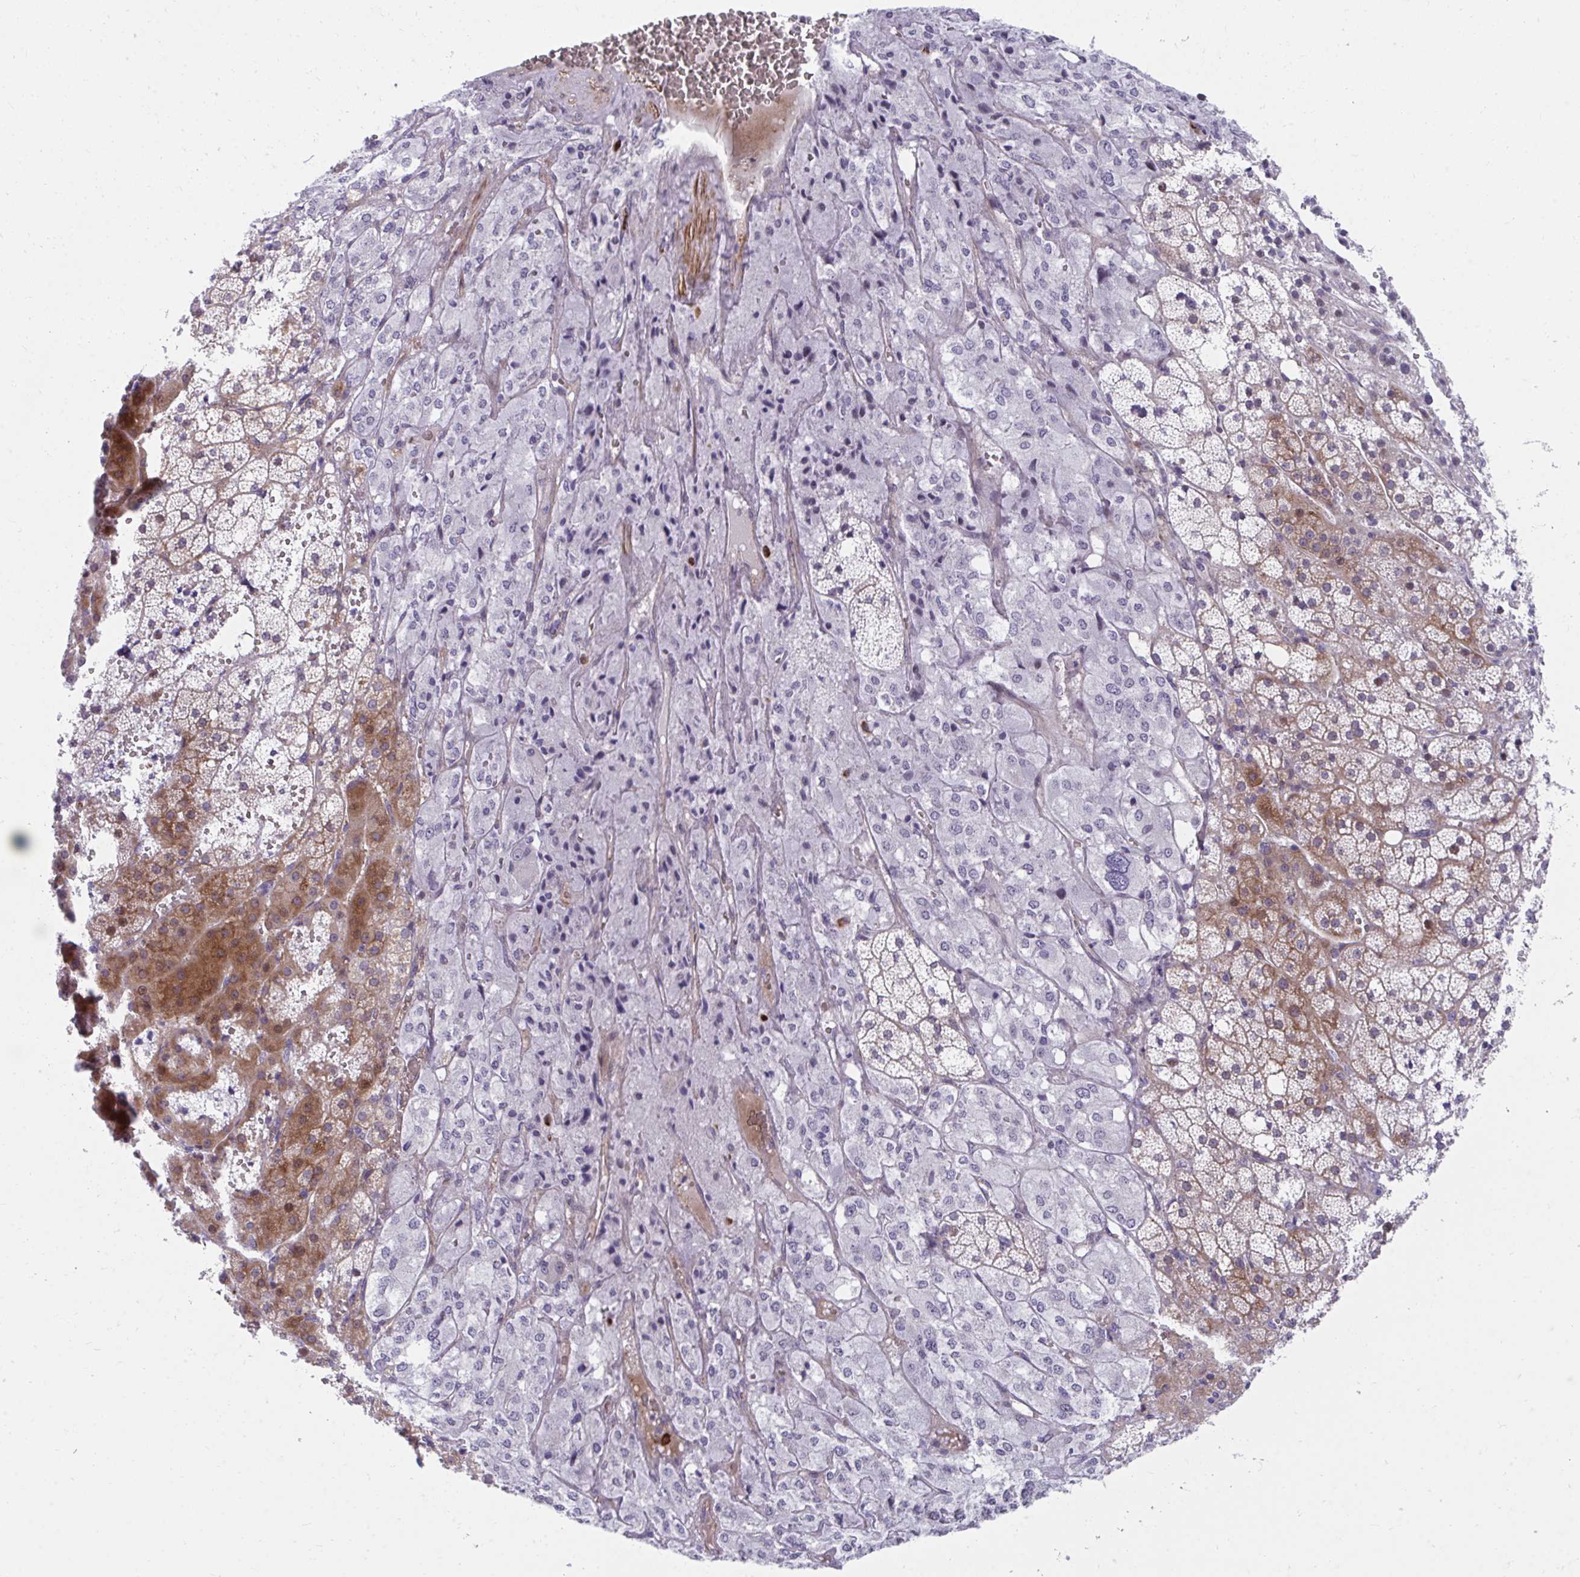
{"staining": {"intensity": "moderate", "quantity": "<25%", "location": "cytoplasmic/membranous"}, "tissue": "adrenal gland", "cell_type": "Glandular cells", "image_type": "normal", "snomed": [{"axis": "morphology", "description": "Normal tissue, NOS"}, {"axis": "topography", "description": "Adrenal gland"}], "caption": "Approximately <25% of glandular cells in benign adrenal gland exhibit moderate cytoplasmic/membranous protein expression as visualized by brown immunohistochemical staining.", "gene": "CSTB", "patient": {"sex": "male", "age": 53}}